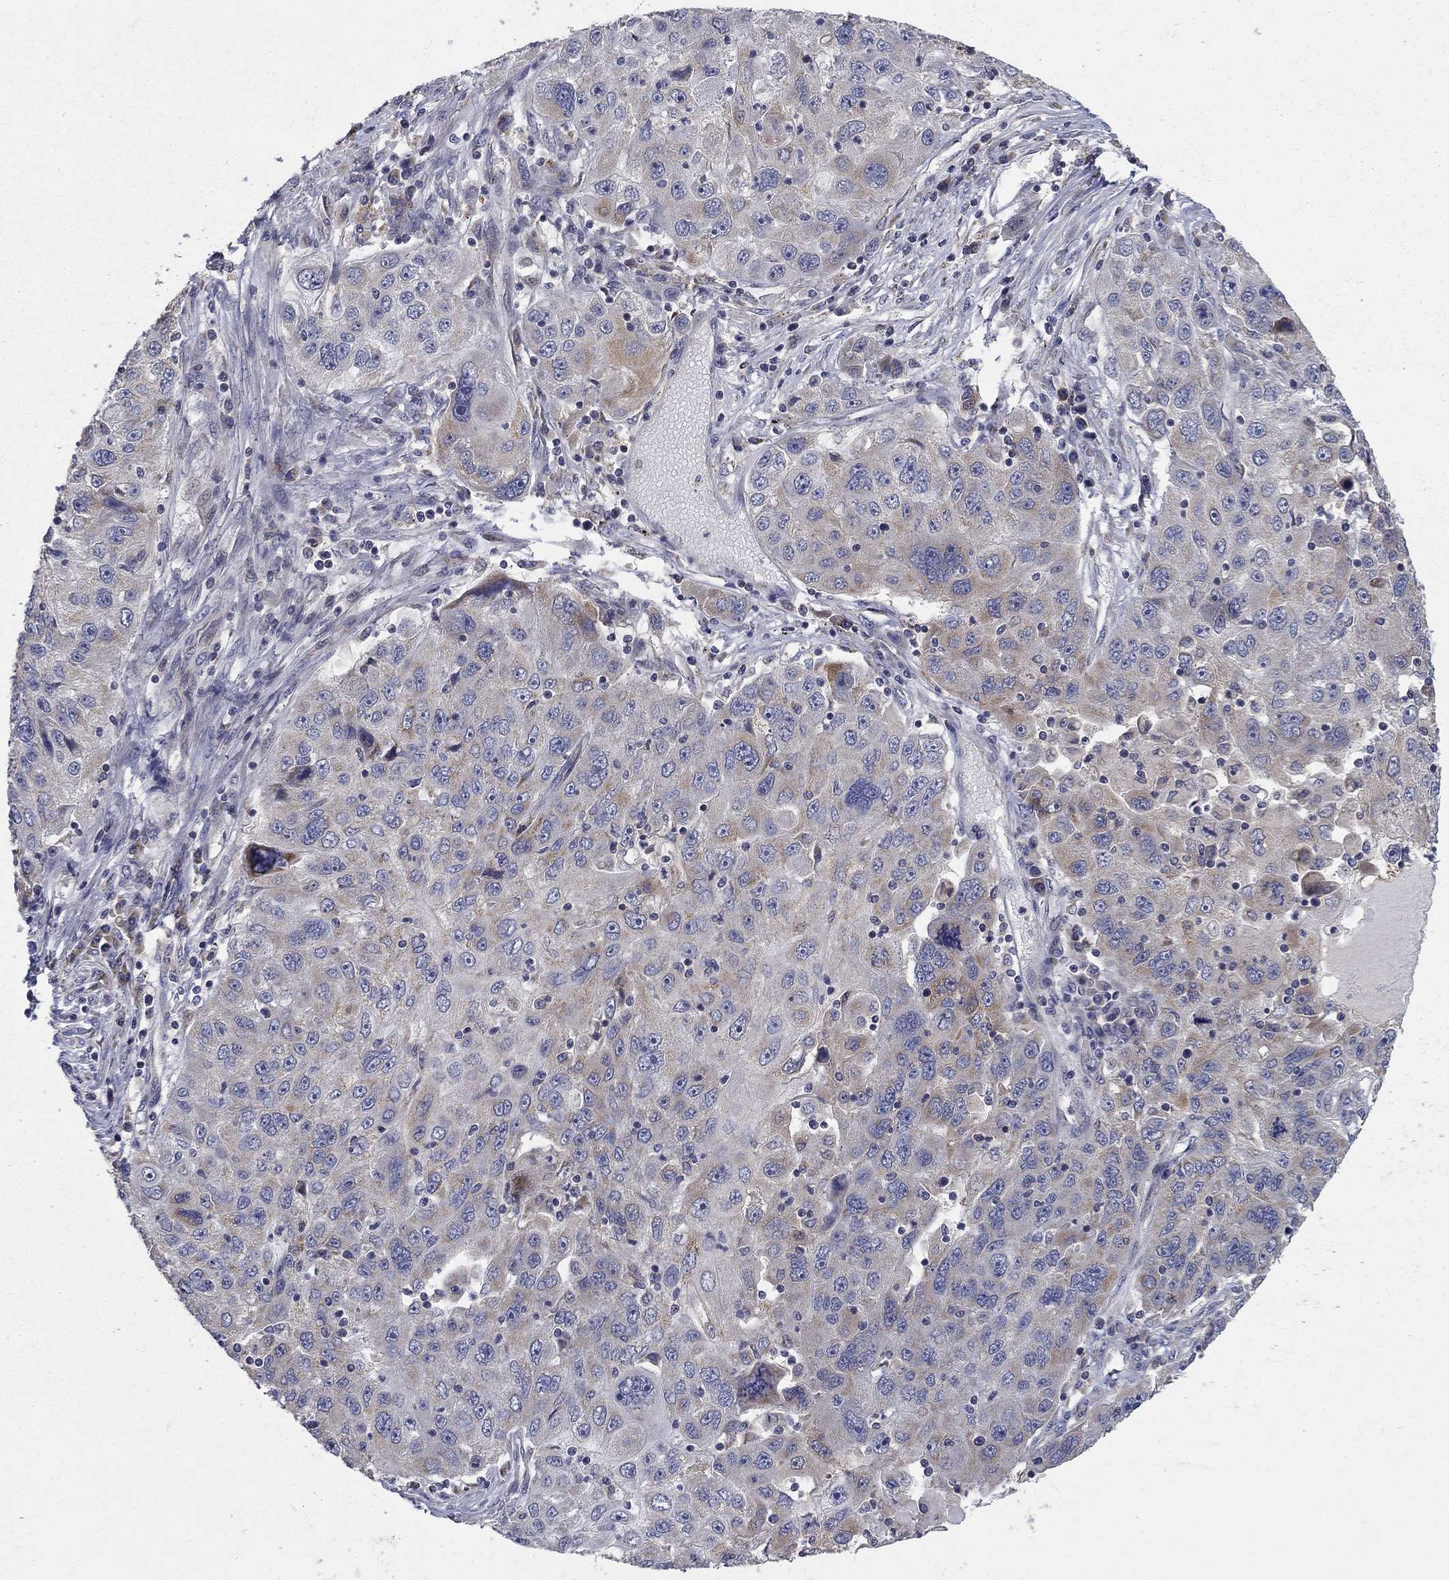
{"staining": {"intensity": "weak", "quantity": "<25%", "location": "cytoplasmic/membranous"}, "tissue": "stomach cancer", "cell_type": "Tumor cells", "image_type": "cancer", "snomed": [{"axis": "morphology", "description": "Adenocarcinoma, NOS"}, {"axis": "topography", "description": "Stomach"}], "caption": "This is a histopathology image of immunohistochemistry staining of stomach adenocarcinoma, which shows no expression in tumor cells. (DAB IHC, high magnification).", "gene": "MMAA", "patient": {"sex": "male", "age": 56}}